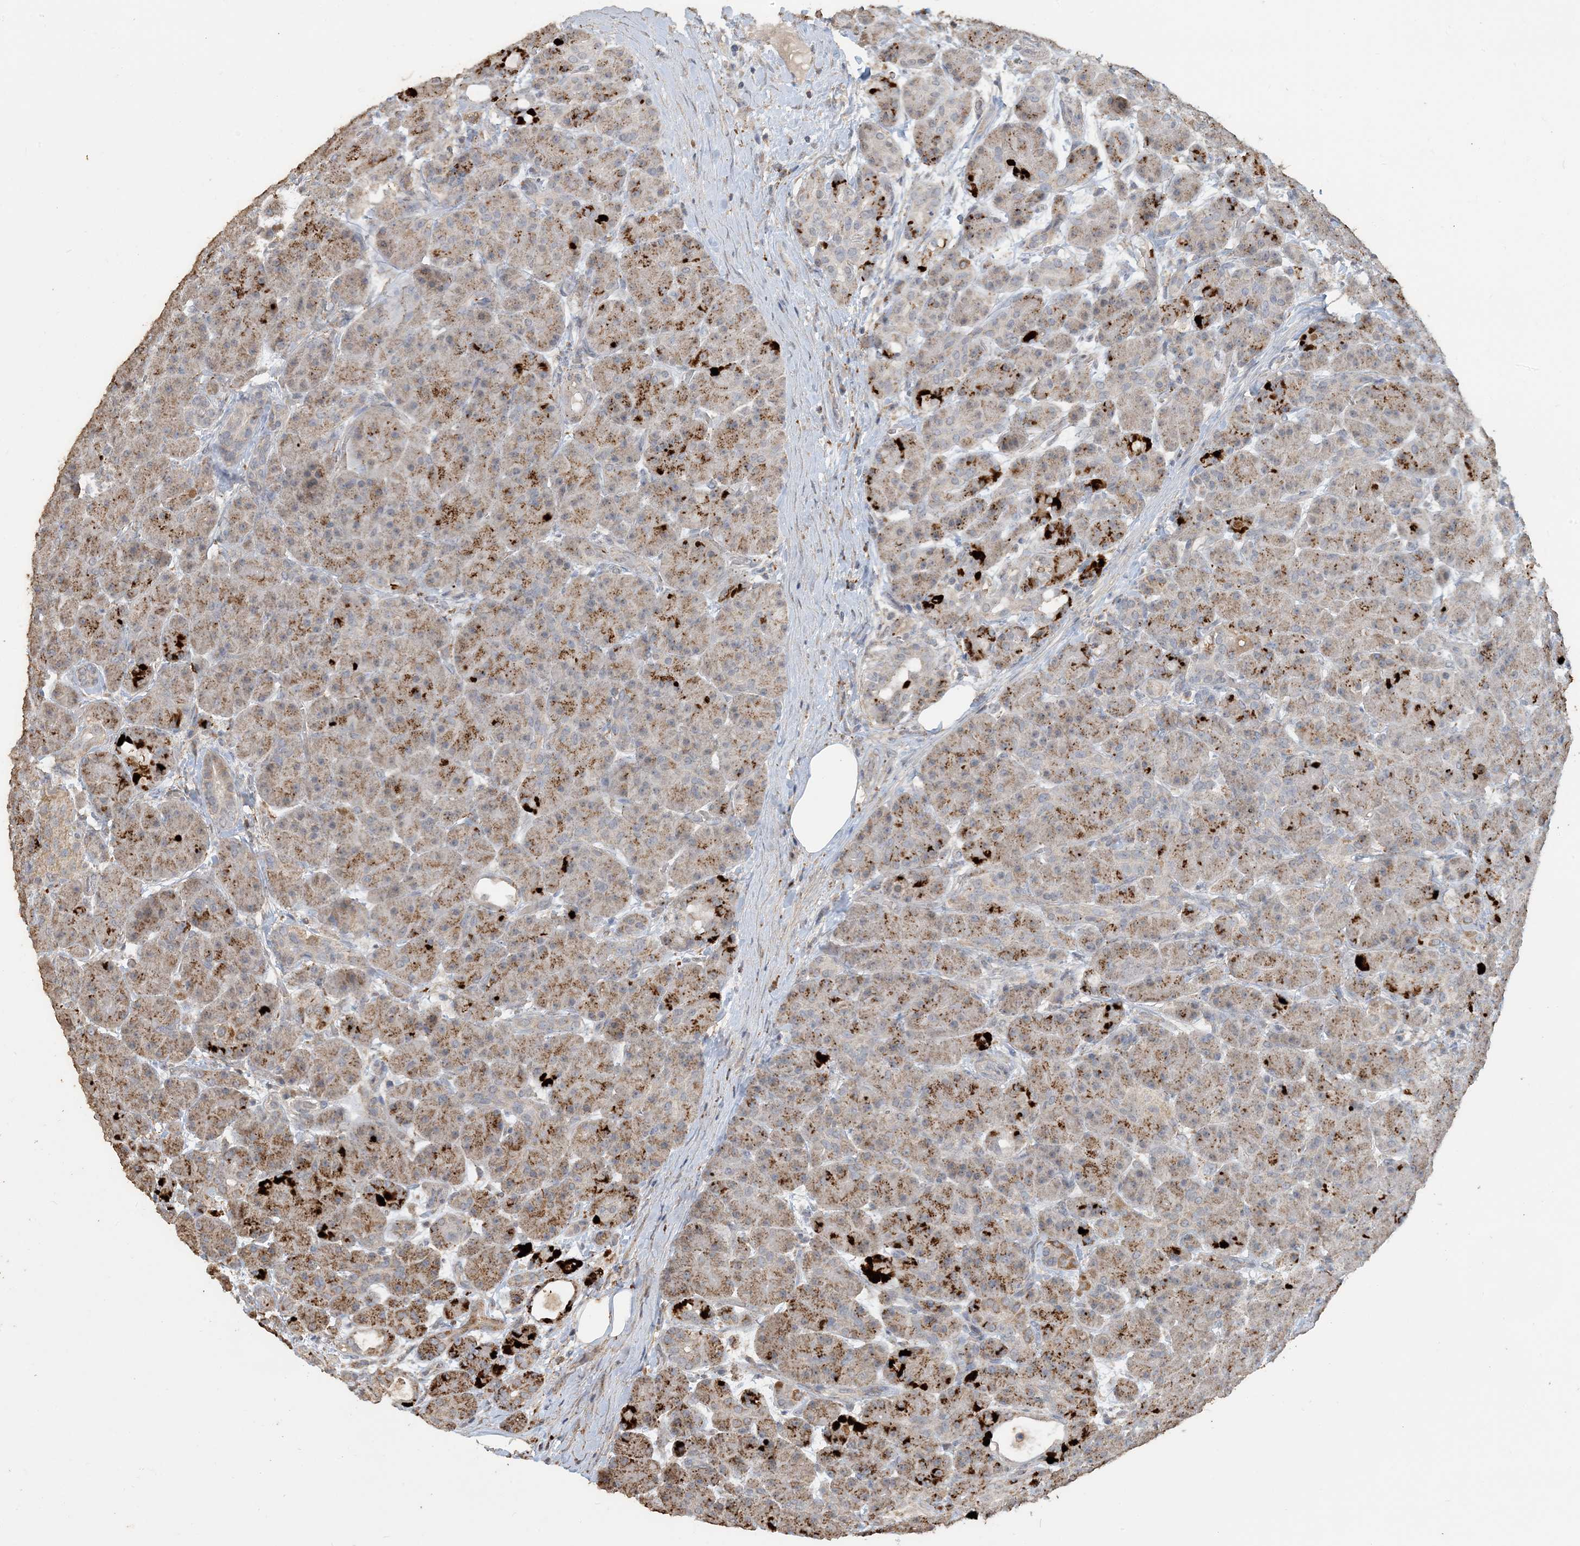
{"staining": {"intensity": "strong", "quantity": "25%-75%", "location": "cytoplasmic/membranous"}, "tissue": "pancreas", "cell_type": "Exocrine glandular cells", "image_type": "normal", "snomed": [{"axis": "morphology", "description": "Normal tissue, NOS"}, {"axis": "topography", "description": "Pancreas"}], "caption": "High-magnification brightfield microscopy of unremarkable pancreas stained with DAB (3,3'-diaminobenzidine) (brown) and counterstained with hematoxylin (blue). exocrine glandular cells exhibit strong cytoplasmic/membranous staining is seen in approximately25%-75% of cells. (brown staining indicates protein expression, while blue staining denotes nuclei).", "gene": "SFMBT2", "patient": {"sex": "male", "age": 63}}